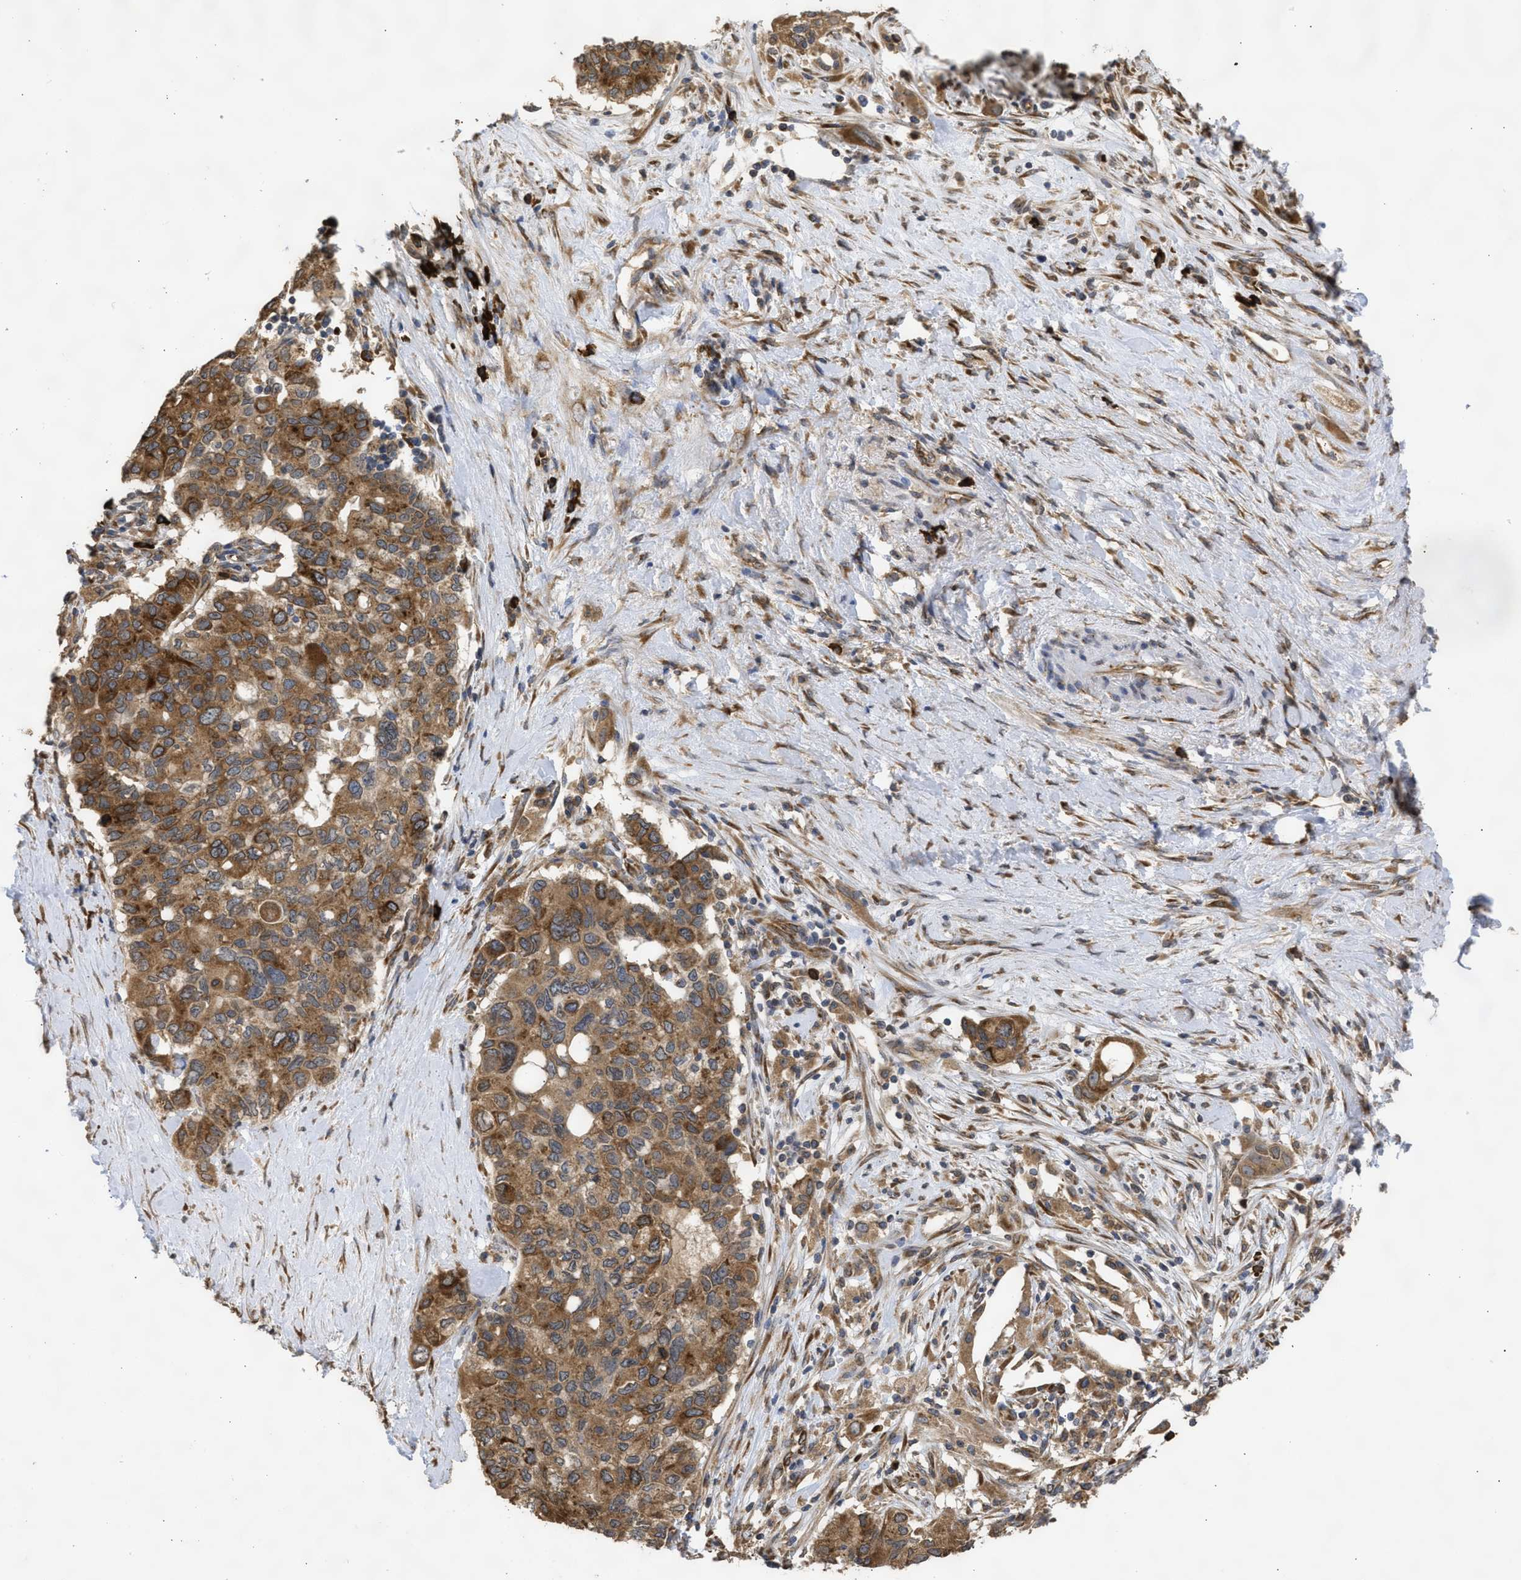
{"staining": {"intensity": "moderate", "quantity": ">75%", "location": "cytoplasmic/membranous"}, "tissue": "pancreatic cancer", "cell_type": "Tumor cells", "image_type": "cancer", "snomed": [{"axis": "morphology", "description": "Adenocarcinoma, NOS"}, {"axis": "topography", "description": "Pancreas"}], "caption": "Tumor cells demonstrate moderate cytoplasmic/membranous staining in approximately >75% of cells in pancreatic cancer. (Stains: DAB in brown, nuclei in blue, Microscopy: brightfield microscopy at high magnification).", "gene": "DNAJC1", "patient": {"sex": "female", "age": 56}}